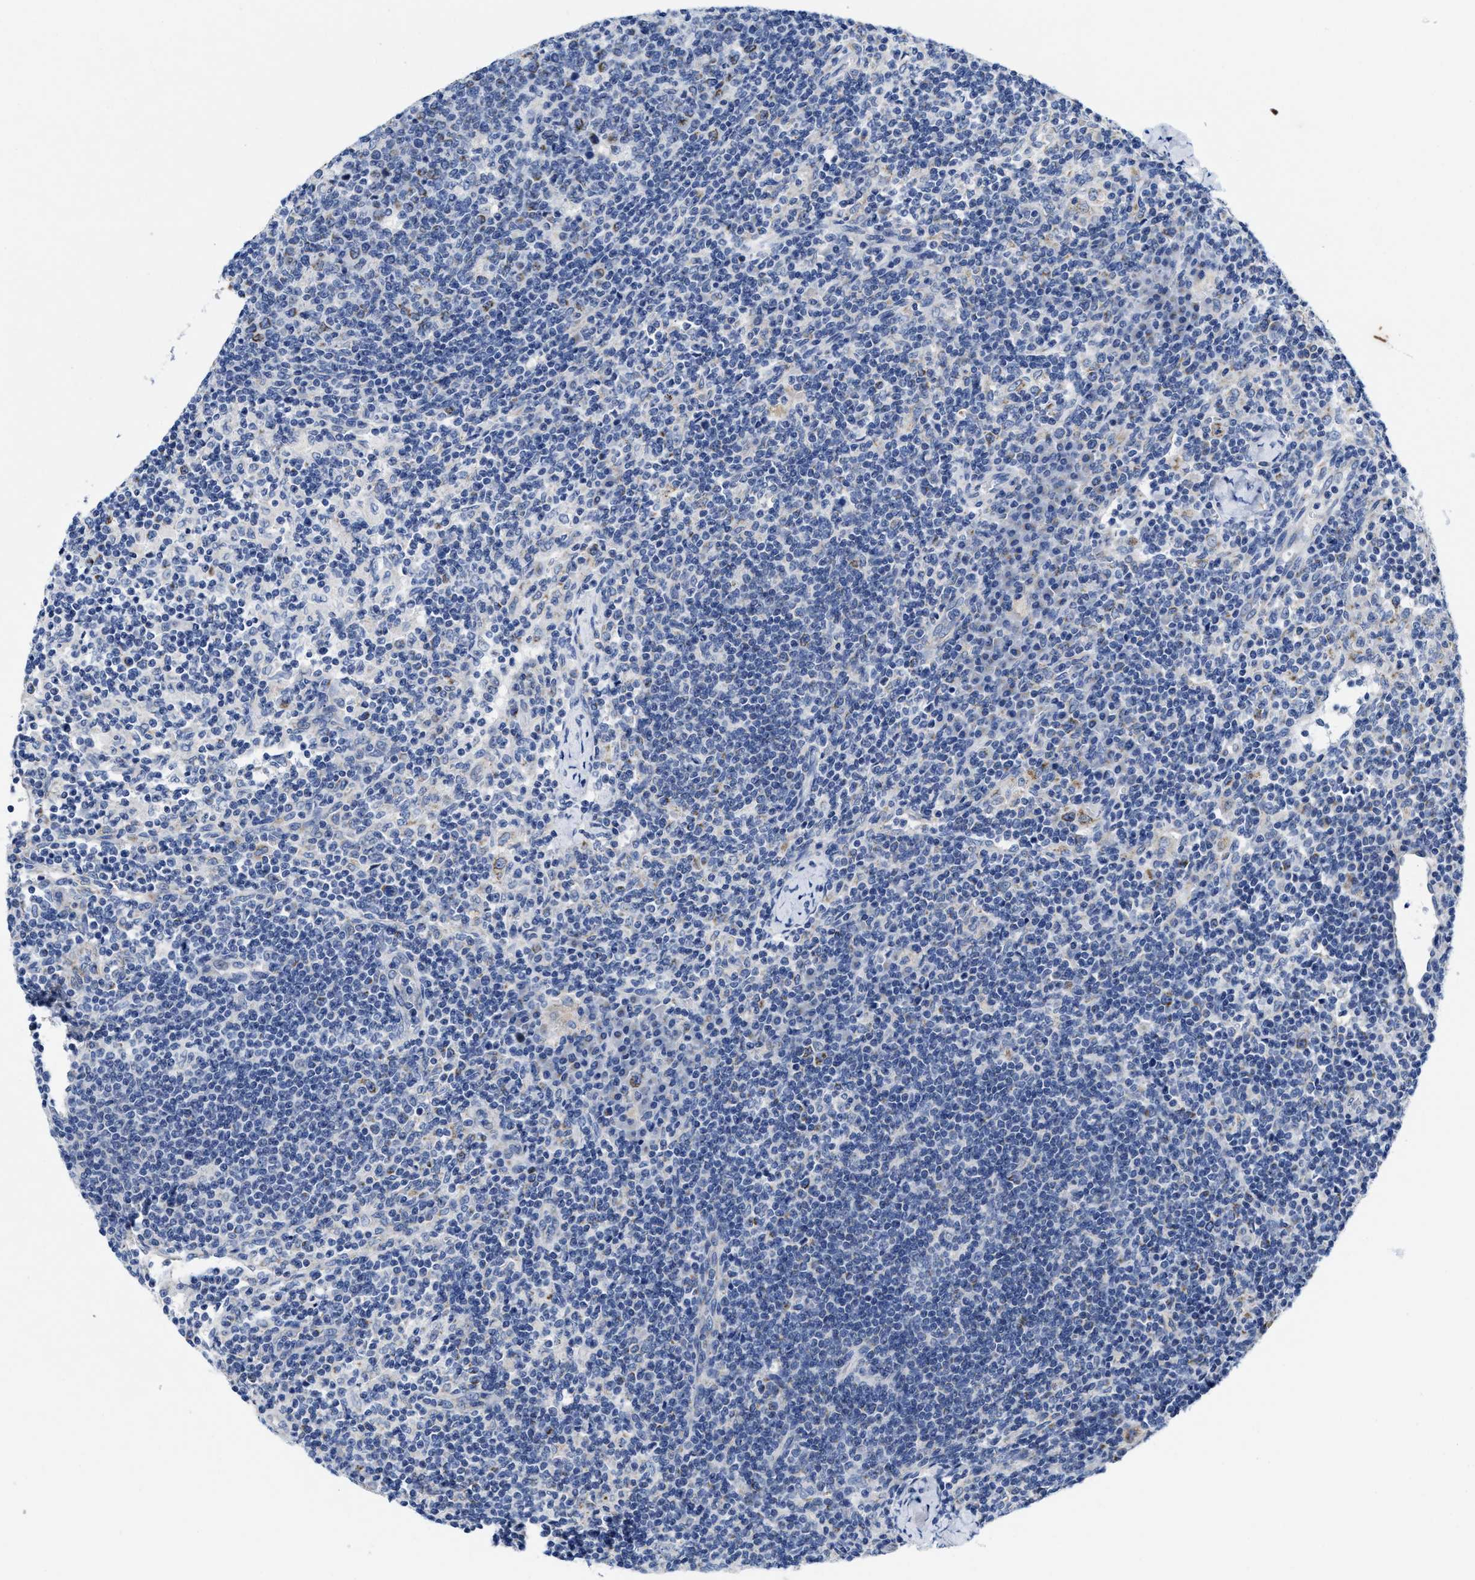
{"staining": {"intensity": "moderate", "quantity": "<25%", "location": "cytoplasmic/membranous"}, "tissue": "lymph node", "cell_type": "Germinal center cells", "image_type": "normal", "snomed": [{"axis": "morphology", "description": "Normal tissue, NOS"}, {"axis": "morphology", "description": "Inflammation, NOS"}, {"axis": "topography", "description": "Lymph node"}], "caption": "Brown immunohistochemical staining in benign lymph node demonstrates moderate cytoplasmic/membranous expression in approximately <25% of germinal center cells.", "gene": "TBRG4", "patient": {"sex": "male", "age": 55}}